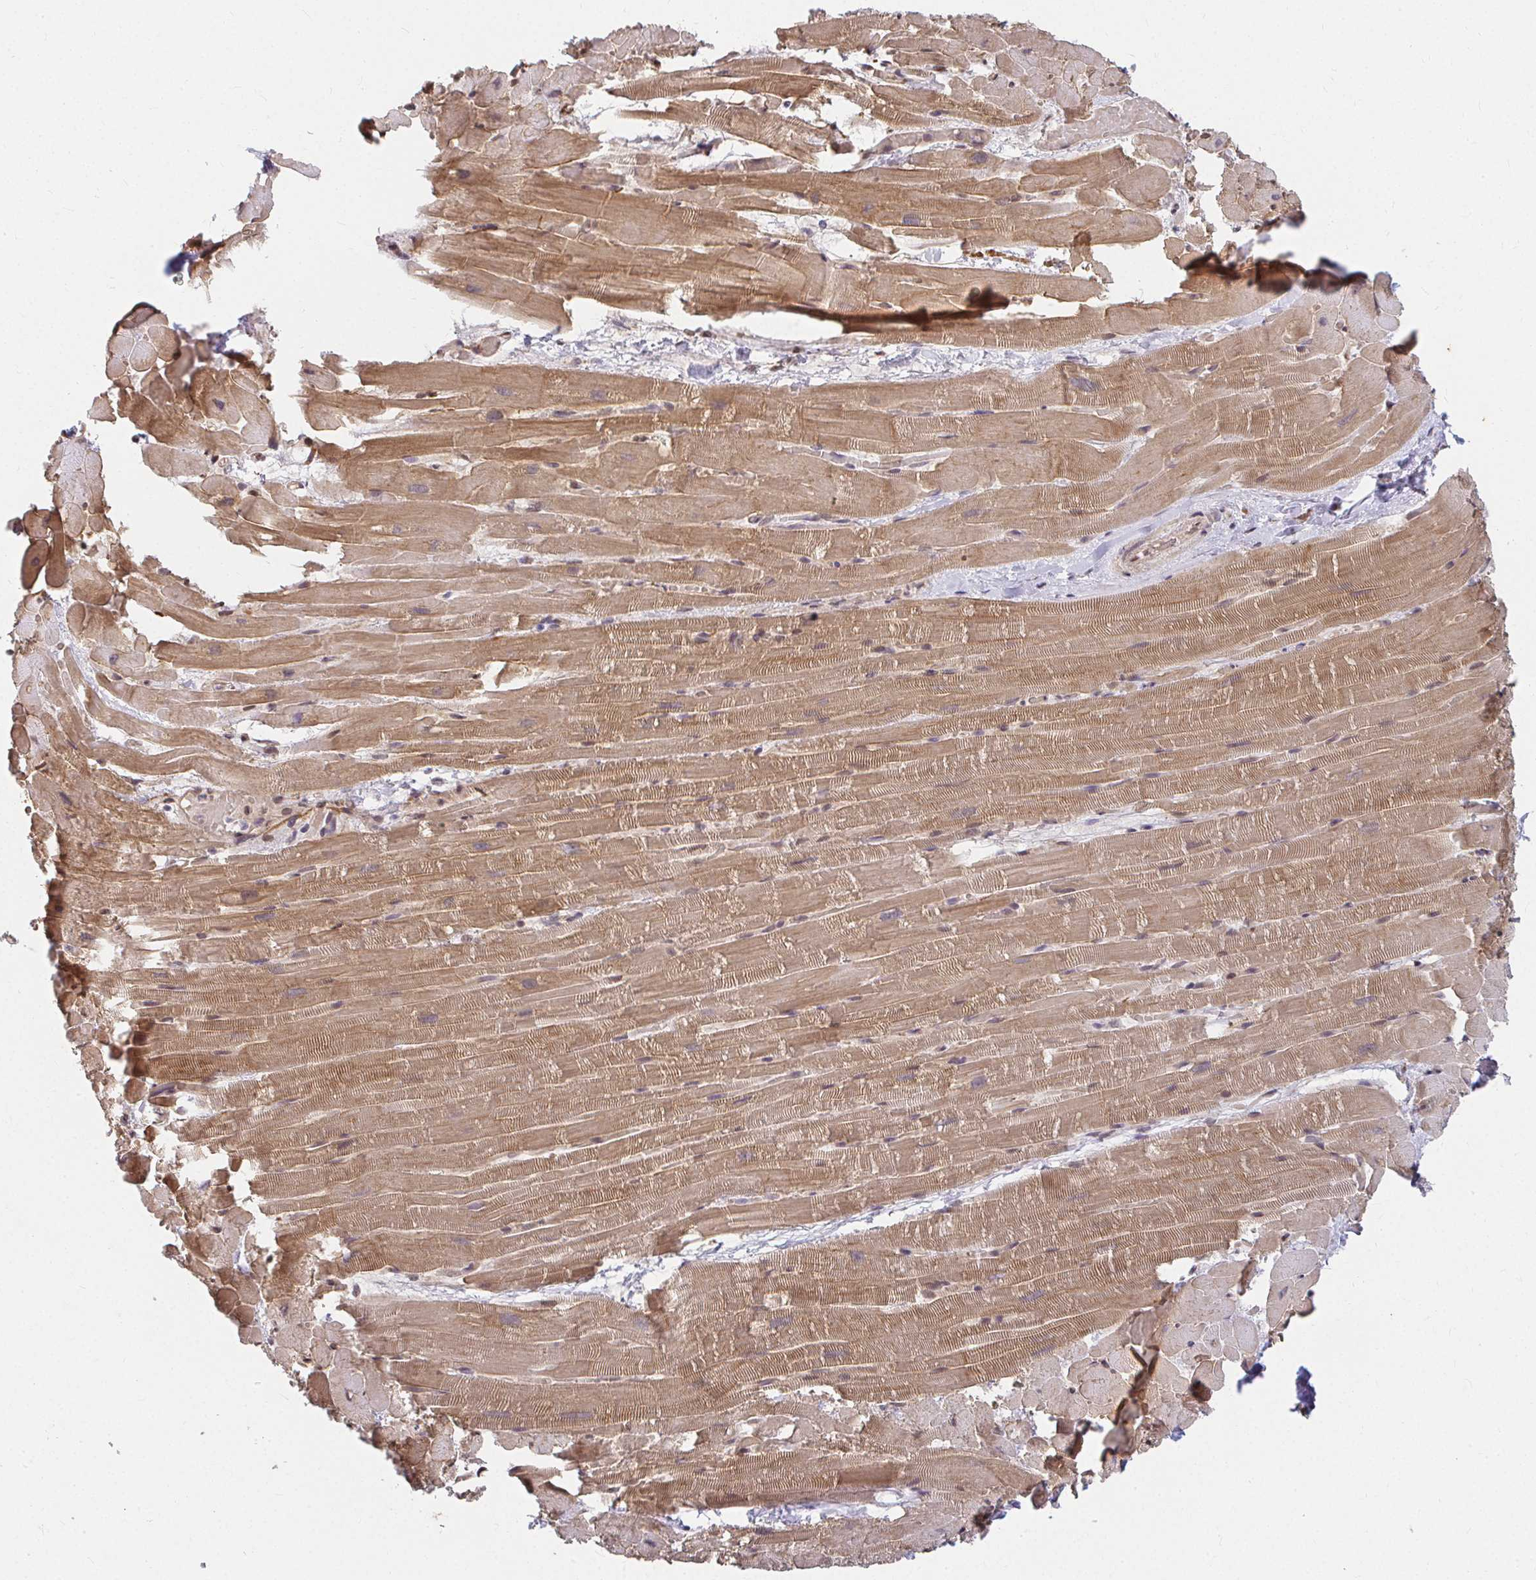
{"staining": {"intensity": "moderate", "quantity": ">75%", "location": "cytoplasmic/membranous"}, "tissue": "heart muscle", "cell_type": "Cardiomyocytes", "image_type": "normal", "snomed": [{"axis": "morphology", "description": "Normal tissue, NOS"}, {"axis": "topography", "description": "Heart"}], "caption": "Heart muscle stained with DAB (3,3'-diaminobenzidine) IHC demonstrates medium levels of moderate cytoplasmic/membranous expression in about >75% of cardiomyocytes. The protein is stained brown, and the nuclei are stained in blue (DAB IHC with brightfield microscopy, high magnification).", "gene": "ANK3", "patient": {"sex": "male", "age": 37}}